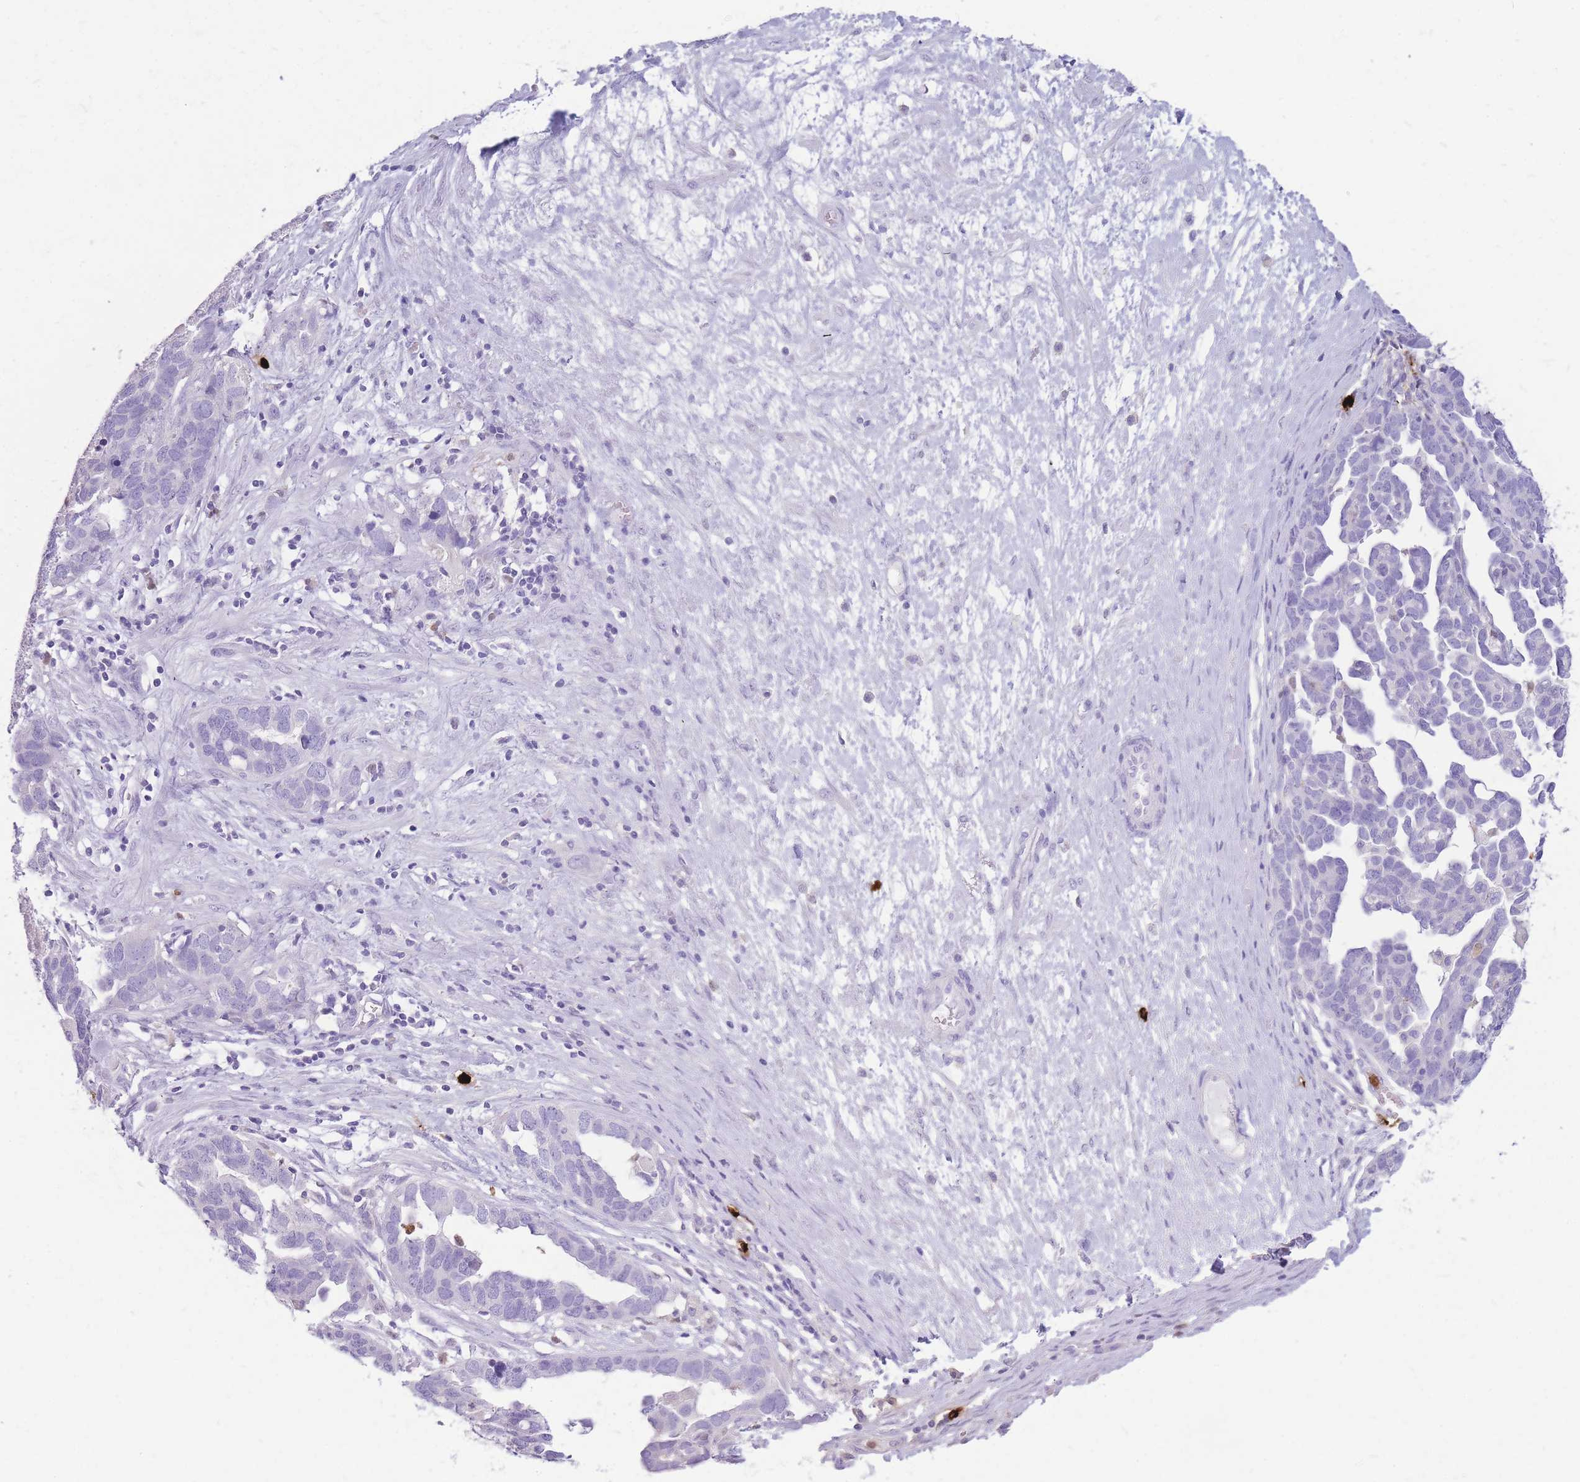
{"staining": {"intensity": "negative", "quantity": "none", "location": "none"}, "tissue": "ovarian cancer", "cell_type": "Tumor cells", "image_type": "cancer", "snomed": [{"axis": "morphology", "description": "Cystadenocarcinoma, serous, NOS"}, {"axis": "topography", "description": "Ovary"}], "caption": "Micrograph shows no significant protein positivity in tumor cells of ovarian serous cystadenocarcinoma.", "gene": "TPSAB1", "patient": {"sex": "female", "age": 54}}